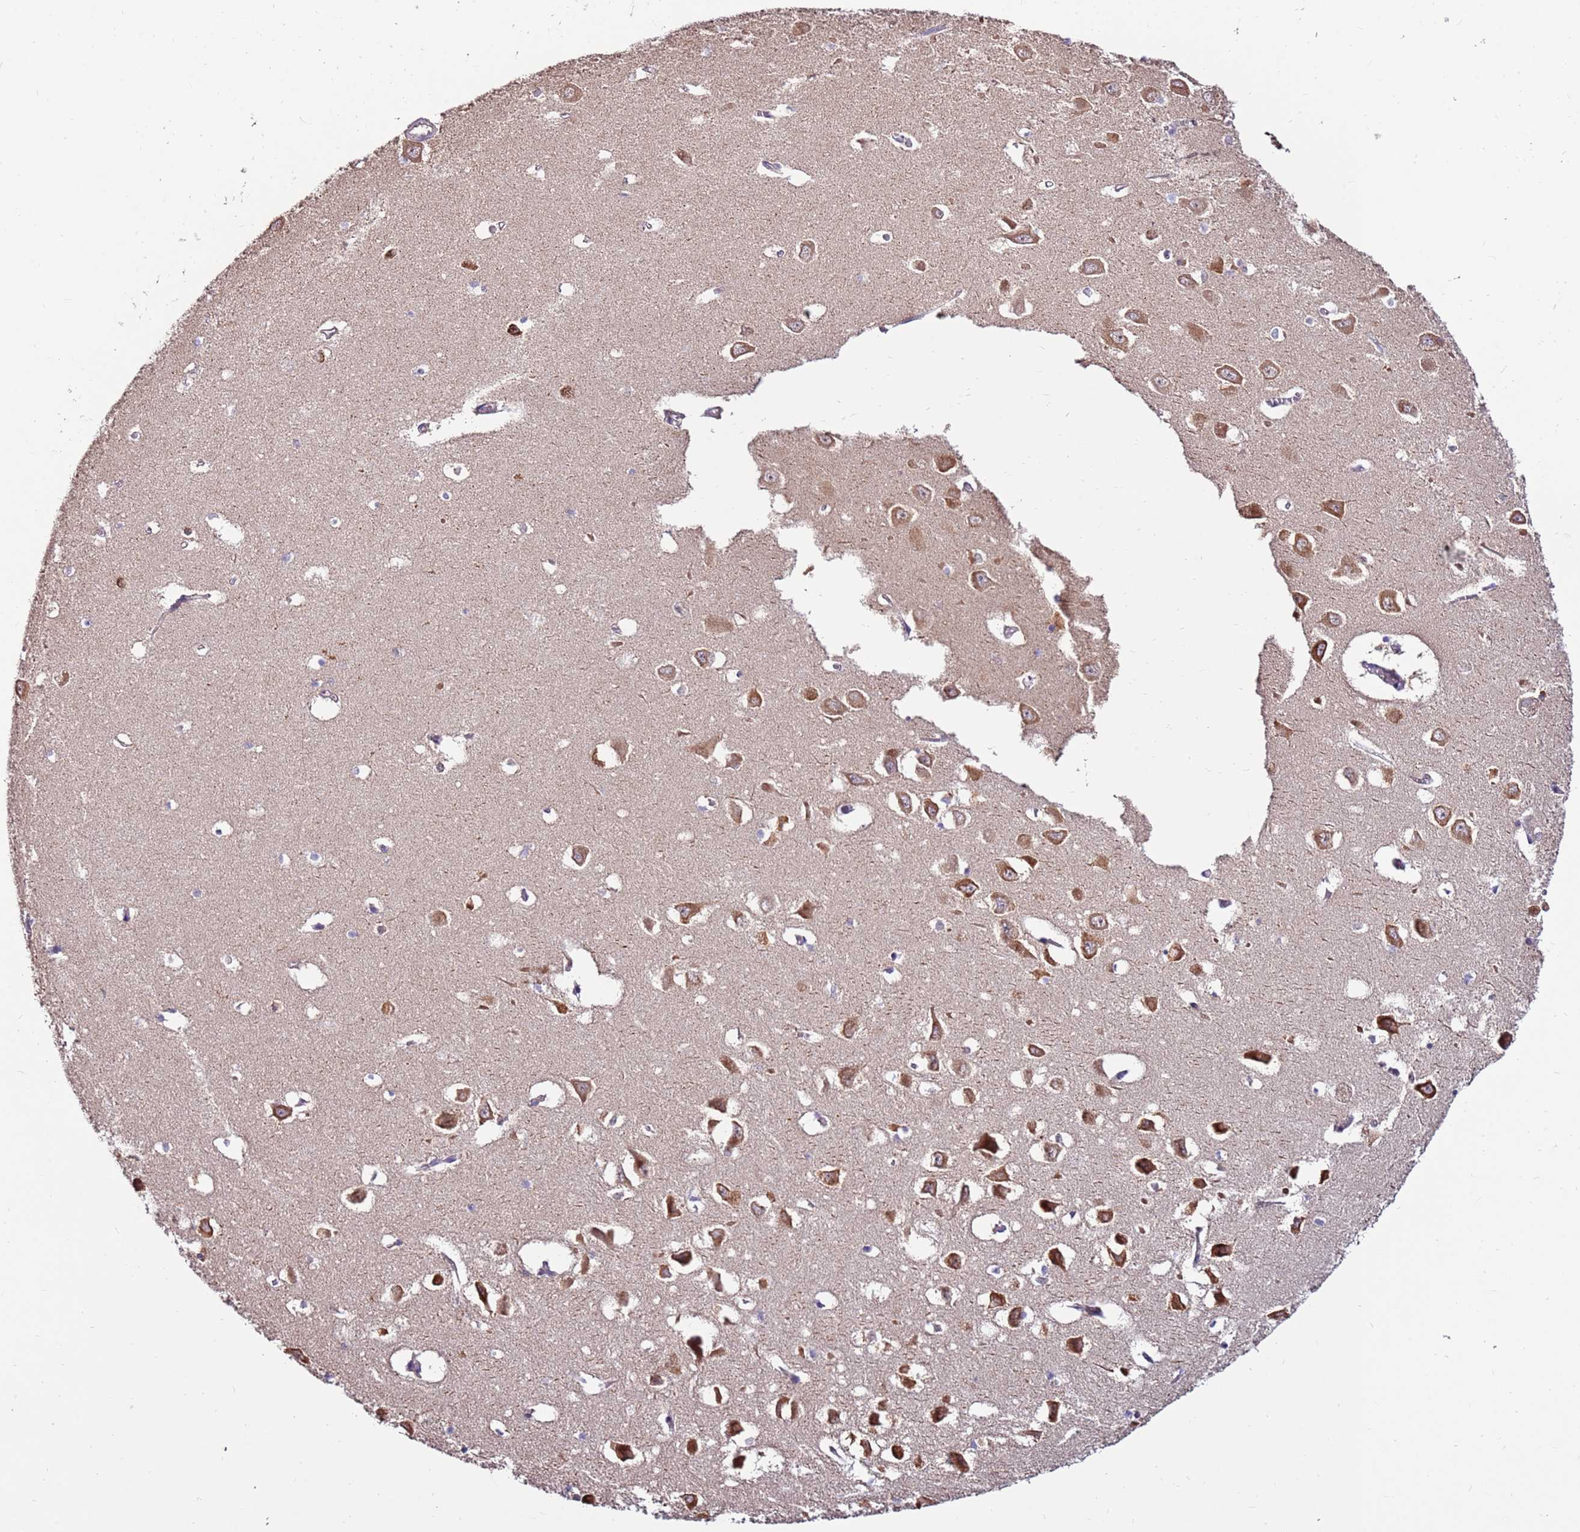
{"staining": {"intensity": "negative", "quantity": "none", "location": "none"}, "tissue": "hippocampus", "cell_type": "Glial cells", "image_type": "normal", "snomed": [{"axis": "morphology", "description": "Normal tissue, NOS"}, {"axis": "topography", "description": "Hippocampus"}], "caption": "This is a histopathology image of immunohistochemistry (IHC) staining of normal hippocampus, which shows no expression in glial cells.", "gene": "SLC44A4", "patient": {"sex": "male", "age": 70}}